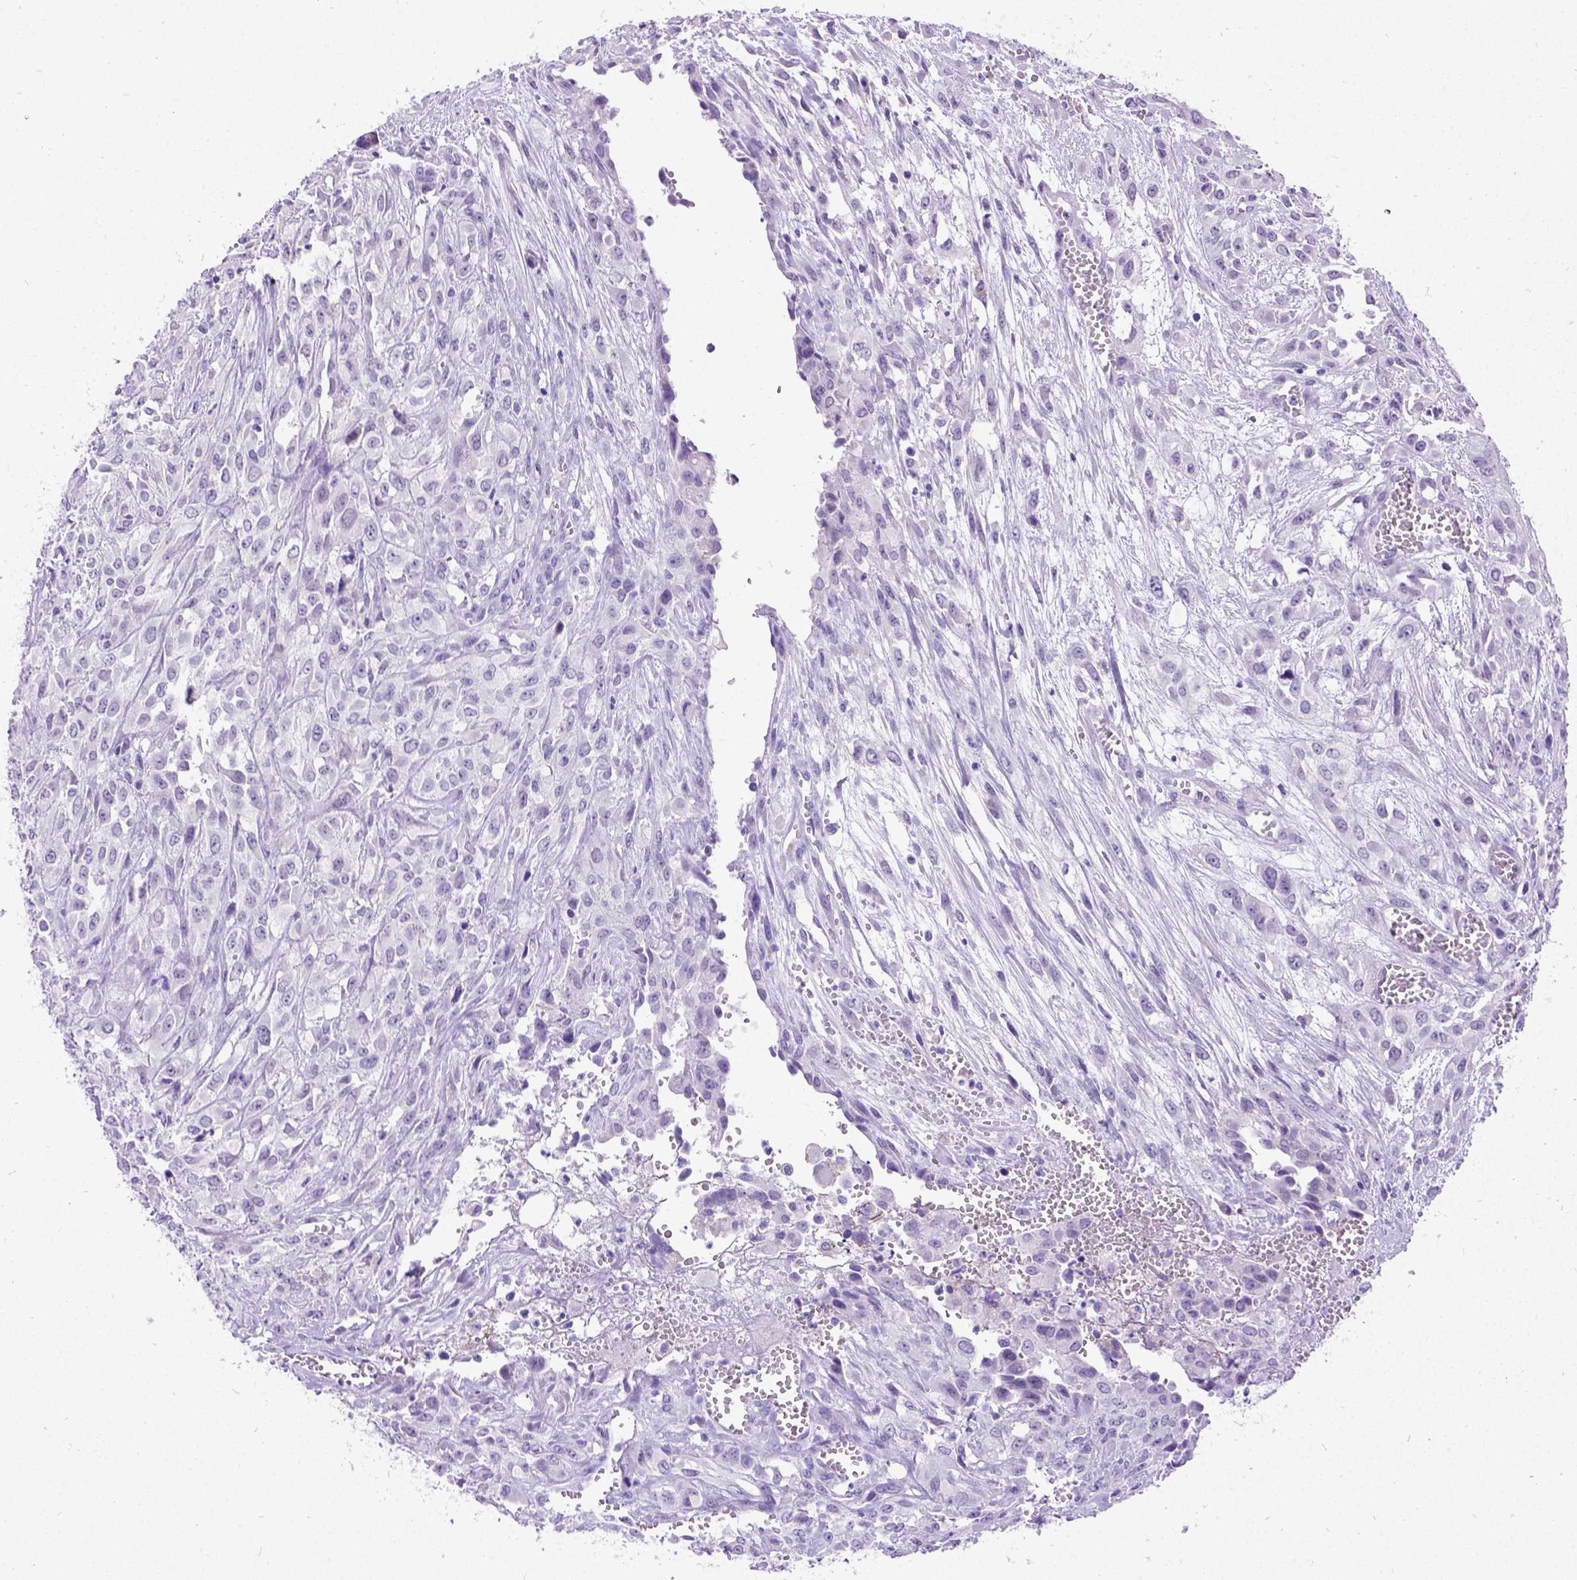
{"staining": {"intensity": "negative", "quantity": "none", "location": "none"}, "tissue": "urothelial cancer", "cell_type": "Tumor cells", "image_type": "cancer", "snomed": [{"axis": "morphology", "description": "Urothelial carcinoma, High grade"}, {"axis": "topography", "description": "Urinary bladder"}], "caption": "Tumor cells are negative for brown protein staining in urothelial cancer.", "gene": "NEUROD4", "patient": {"sex": "male", "age": 67}}